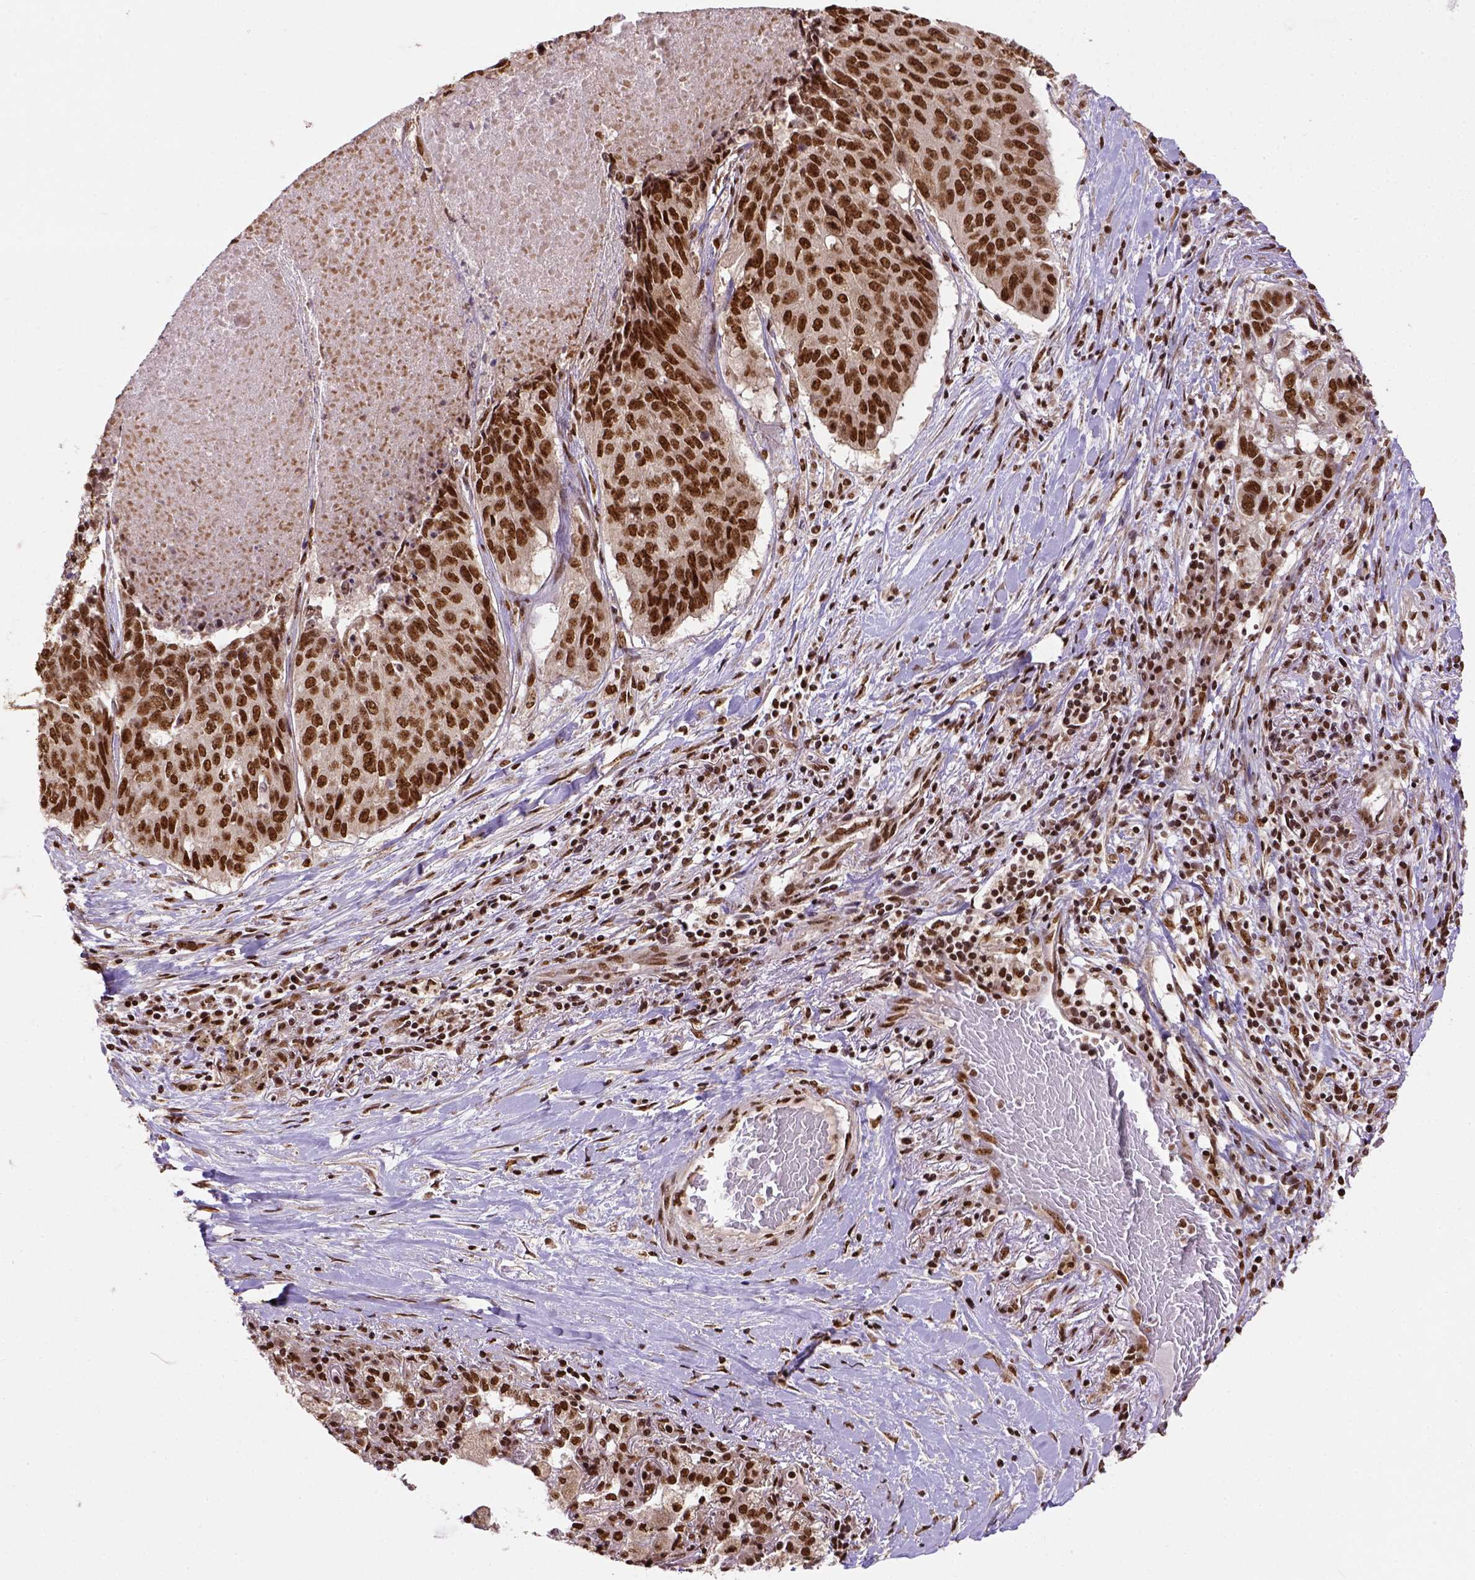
{"staining": {"intensity": "strong", "quantity": ">75%", "location": "nuclear"}, "tissue": "lung cancer", "cell_type": "Tumor cells", "image_type": "cancer", "snomed": [{"axis": "morphology", "description": "Normal tissue, NOS"}, {"axis": "morphology", "description": "Squamous cell carcinoma, NOS"}, {"axis": "topography", "description": "Bronchus"}, {"axis": "topography", "description": "Lung"}], "caption": "Immunohistochemistry (DAB) staining of lung cancer reveals strong nuclear protein positivity in approximately >75% of tumor cells. The staining was performed using DAB, with brown indicating positive protein expression. Nuclei are stained blue with hematoxylin.", "gene": "NACC1", "patient": {"sex": "male", "age": 64}}